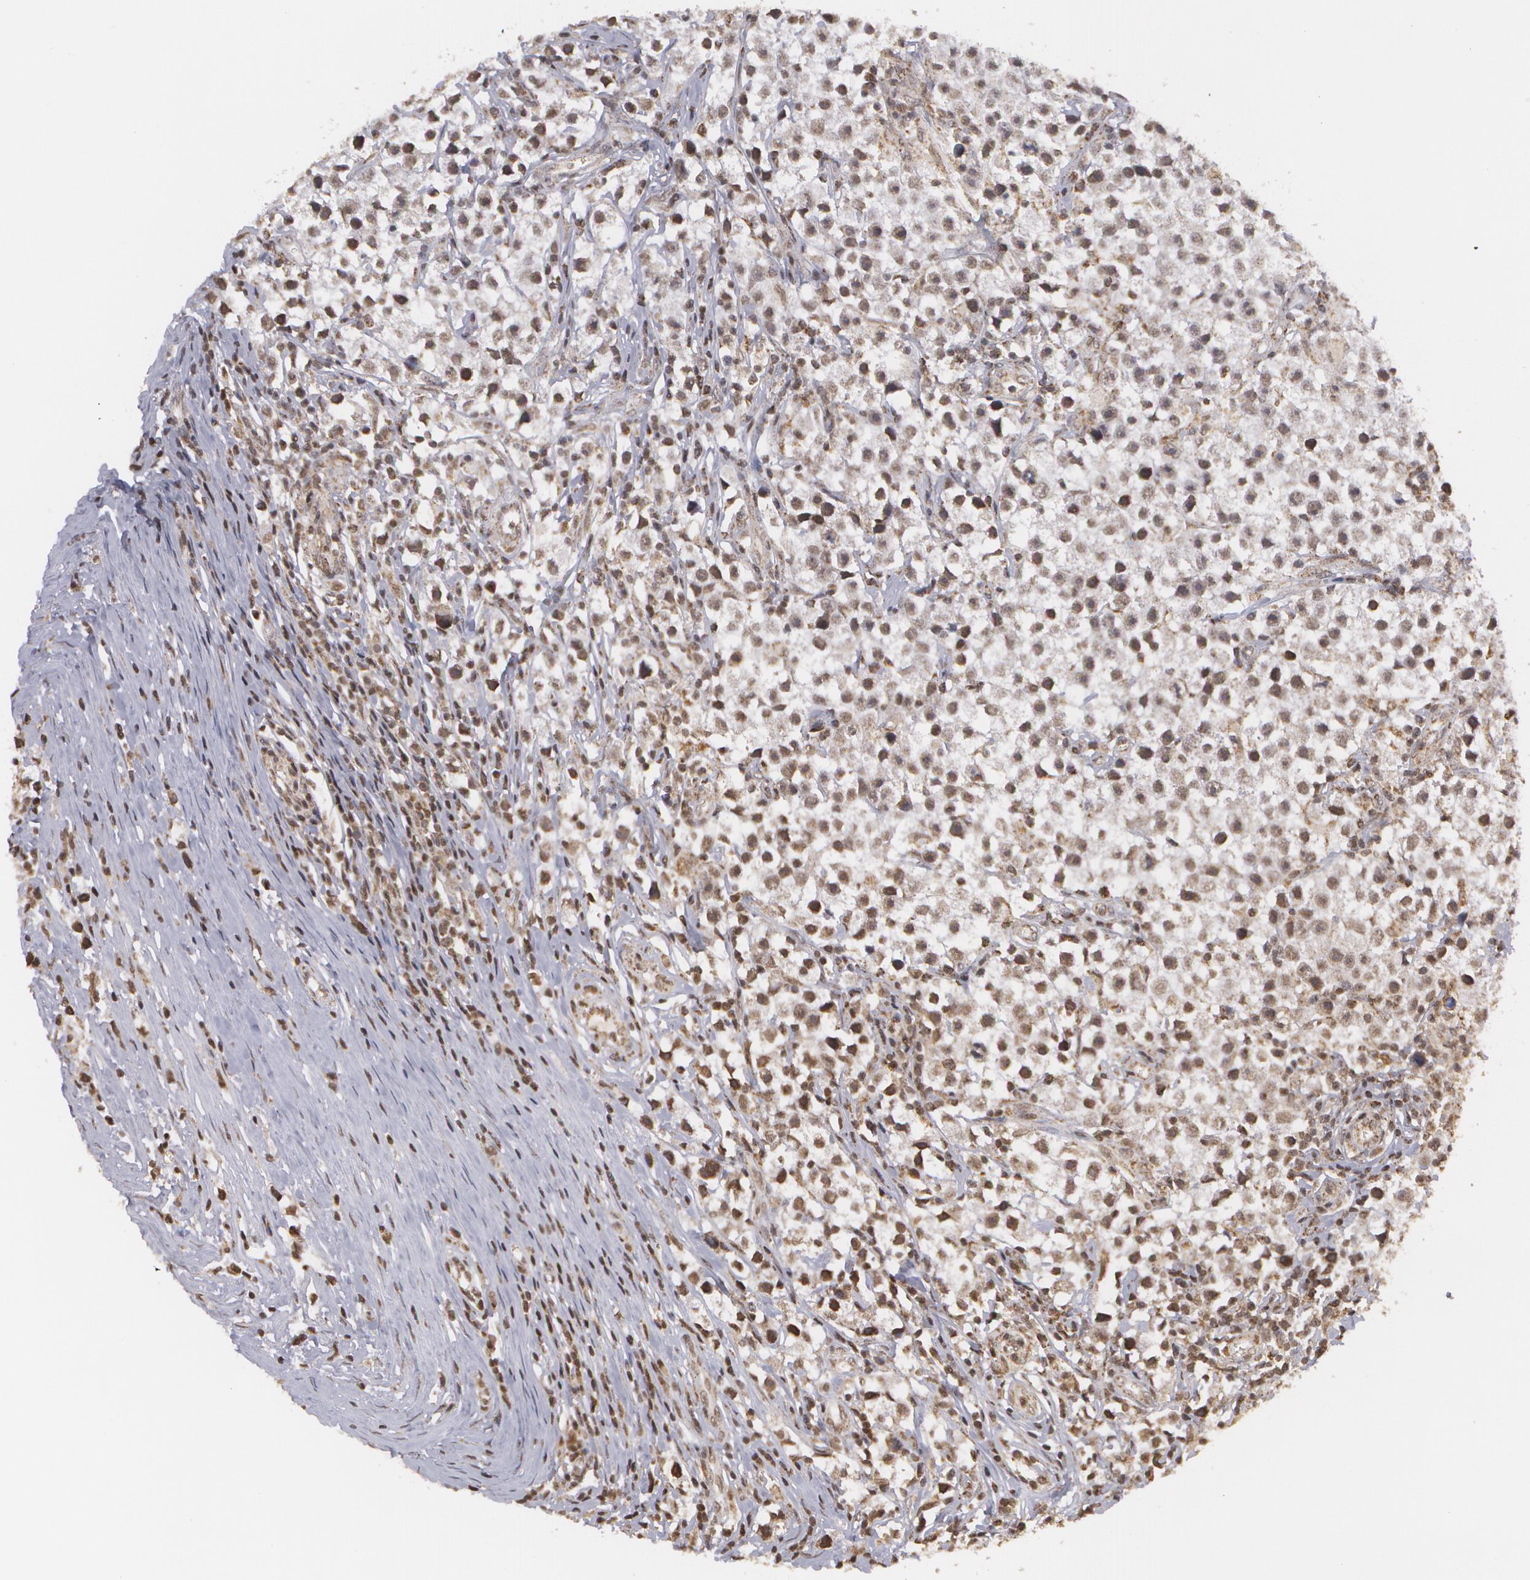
{"staining": {"intensity": "weak", "quantity": ">75%", "location": "nuclear"}, "tissue": "testis cancer", "cell_type": "Tumor cells", "image_type": "cancer", "snomed": [{"axis": "morphology", "description": "Seminoma, NOS"}, {"axis": "topography", "description": "Testis"}], "caption": "Human testis cancer (seminoma) stained for a protein (brown) shows weak nuclear positive positivity in about >75% of tumor cells.", "gene": "MXD1", "patient": {"sex": "male", "age": 35}}